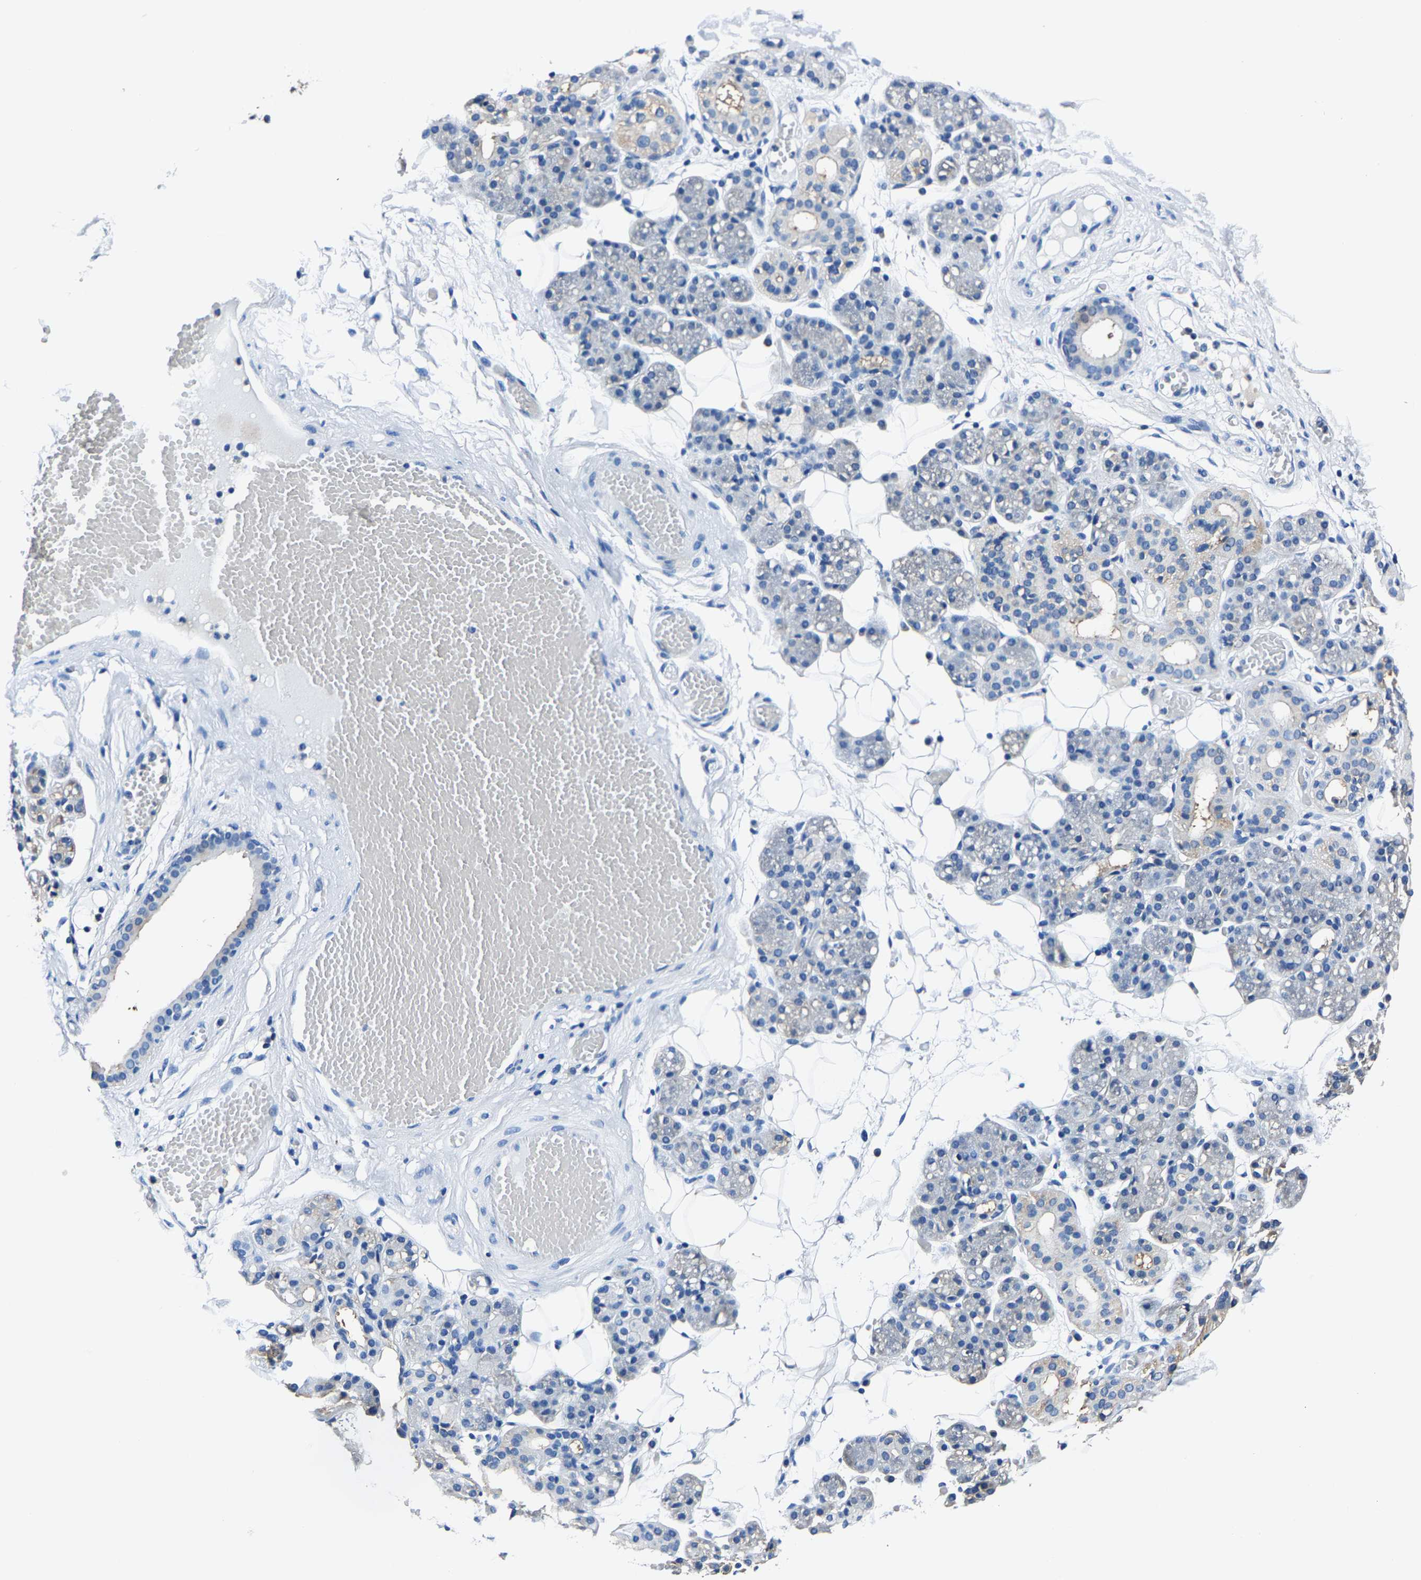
{"staining": {"intensity": "negative", "quantity": "none", "location": "none"}, "tissue": "salivary gland", "cell_type": "Glandular cells", "image_type": "normal", "snomed": [{"axis": "morphology", "description": "Normal tissue, NOS"}, {"axis": "topography", "description": "Salivary gland"}], "caption": "IHC micrograph of benign salivary gland stained for a protein (brown), which shows no expression in glandular cells. (DAB (3,3'-diaminobenzidine) immunohistochemistry (IHC) with hematoxylin counter stain).", "gene": "ALDOB", "patient": {"sex": "male", "age": 63}}